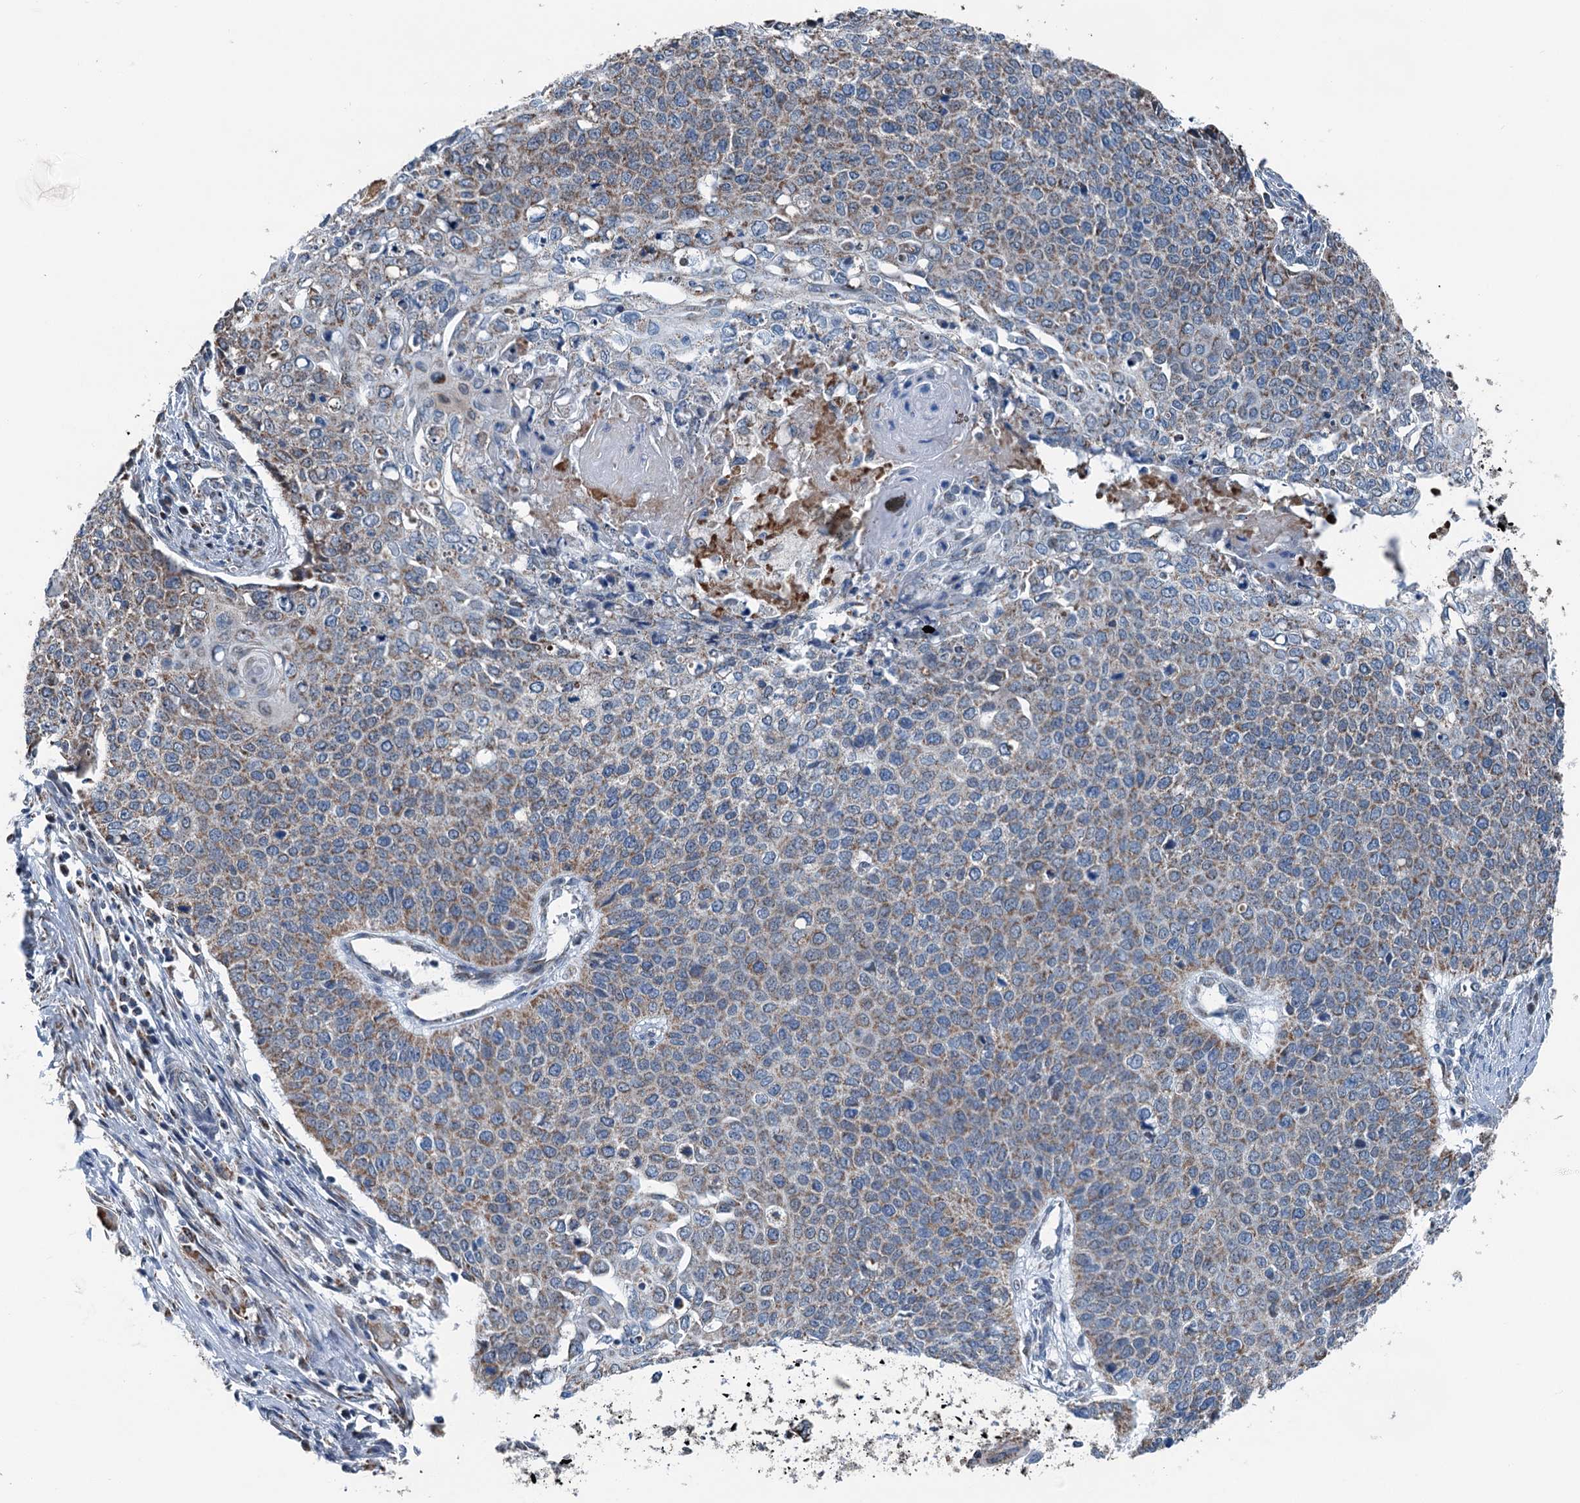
{"staining": {"intensity": "moderate", "quantity": "25%-75%", "location": "cytoplasmic/membranous"}, "tissue": "cervical cancer", "cell_type": "Tumor cells", "image_type": "cancer", "snomed": [{"axis": "morphology", "description": "Squamous cell carcinoma, NOS"}, {"axis": "topography", "description": "Cervix"}], "caption": "Cervical squamous cell carcinoma was stained to show a protein in brown. There is medium levels of moderate cytoplasmic/membranous expression in about 25%-75% of tumor cells.", "gene": "TRPT1", "patient": {"sex": "female", "age": 39}}